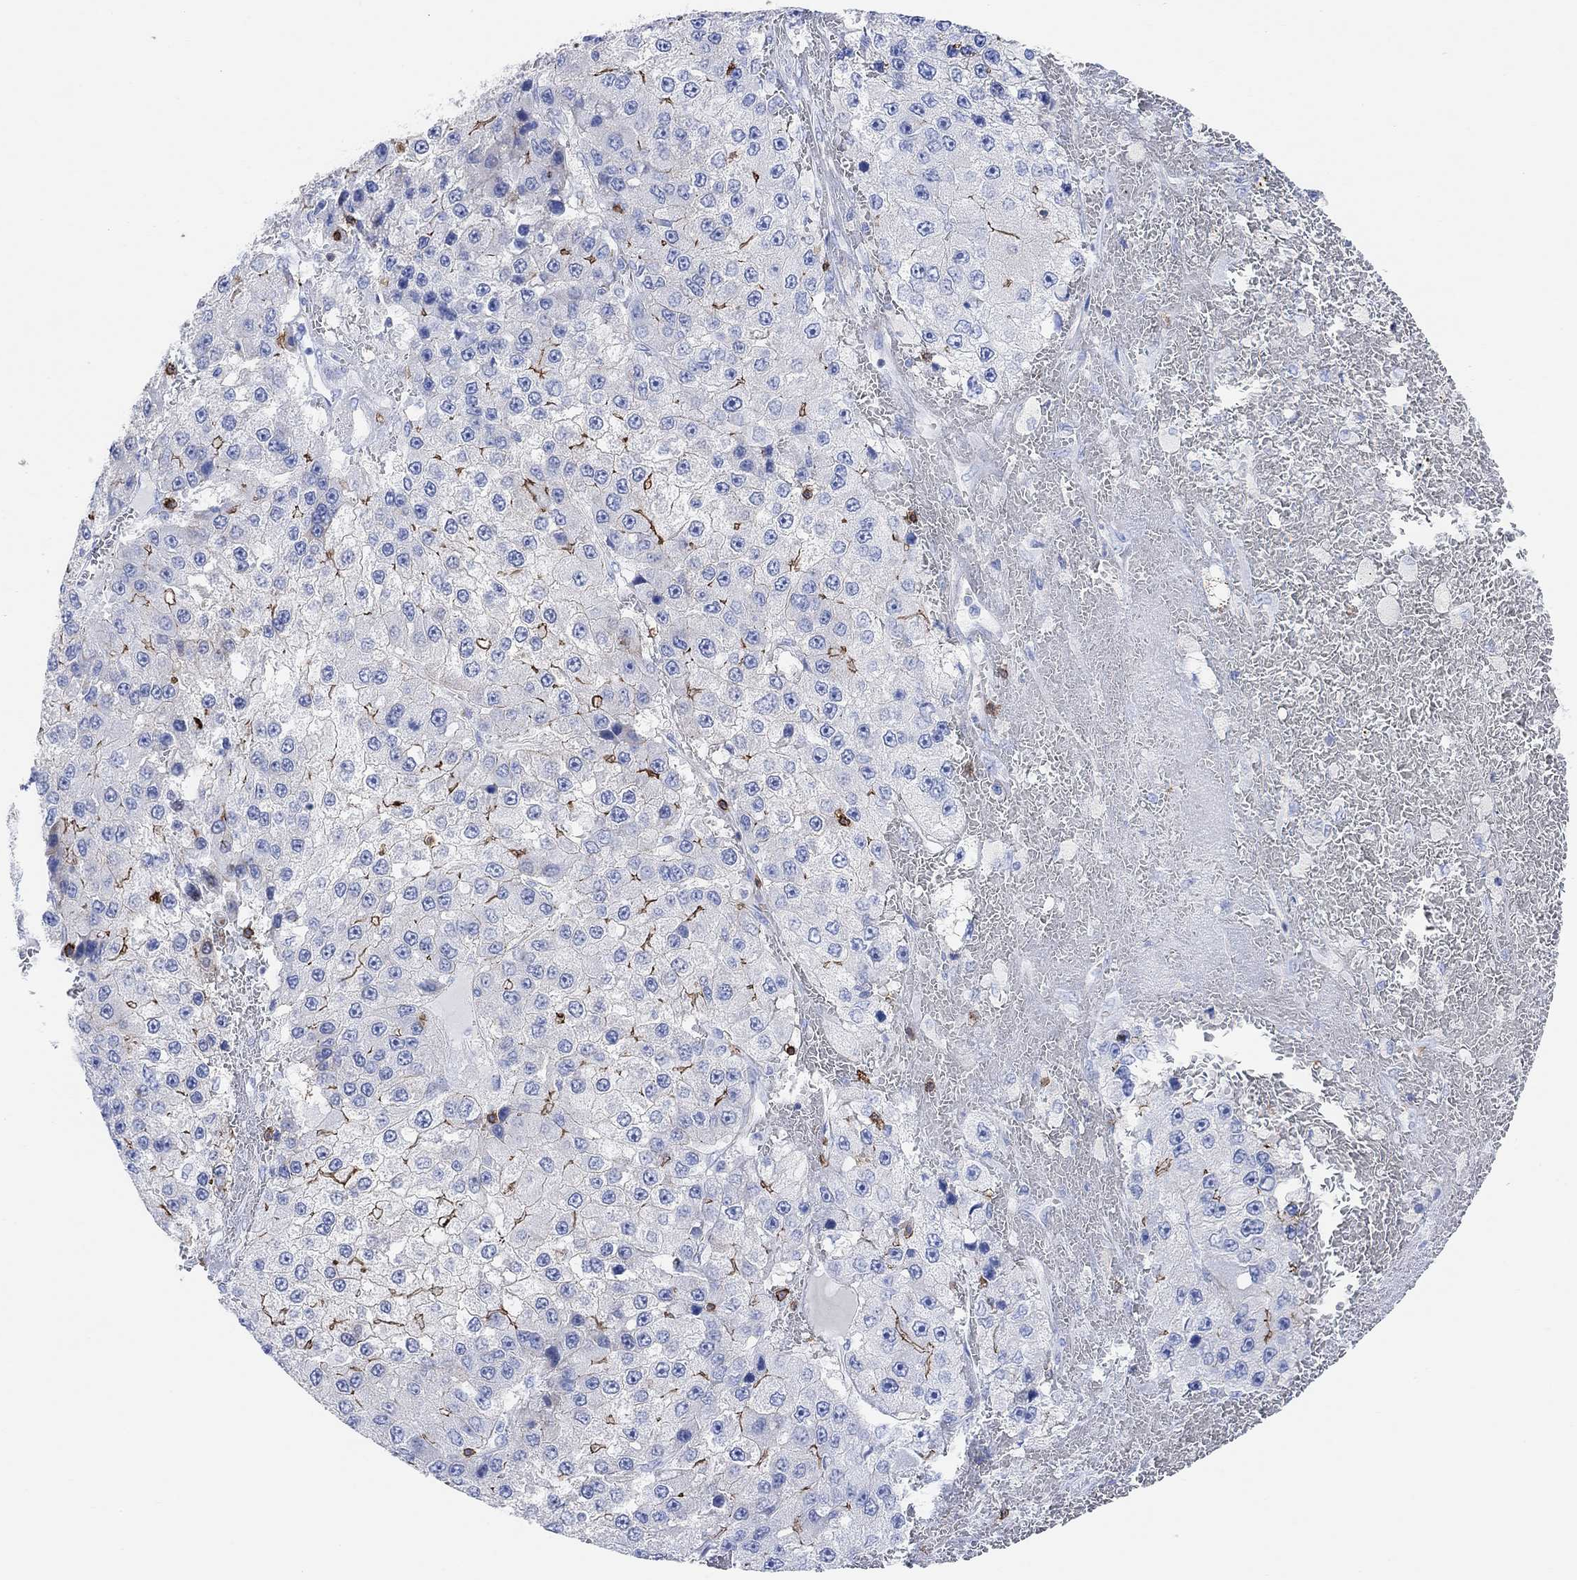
{"staining": {"intensity": "strong", "quantity": "<25%", "location": "cytoplasmic/membranous"}, "tissue": "liver cancer", "cell_type": "Tumor cells", "image_type": "cancer", "snomed": [{"axis": "morphology", "description": "Carcinoma, Hepatocellular, NOS"}, {"axis": "topography", "description": "Liver"}], "caption": "Approximately <25% of tumor cells in human hepatocellular carcinoma (liver) reveal strong cytoplasmic/membranous protein expression as visualized by brown immunohistochemical staining.", "gene": "GPR65", "patient": {"sex": "female", "age": 73}}